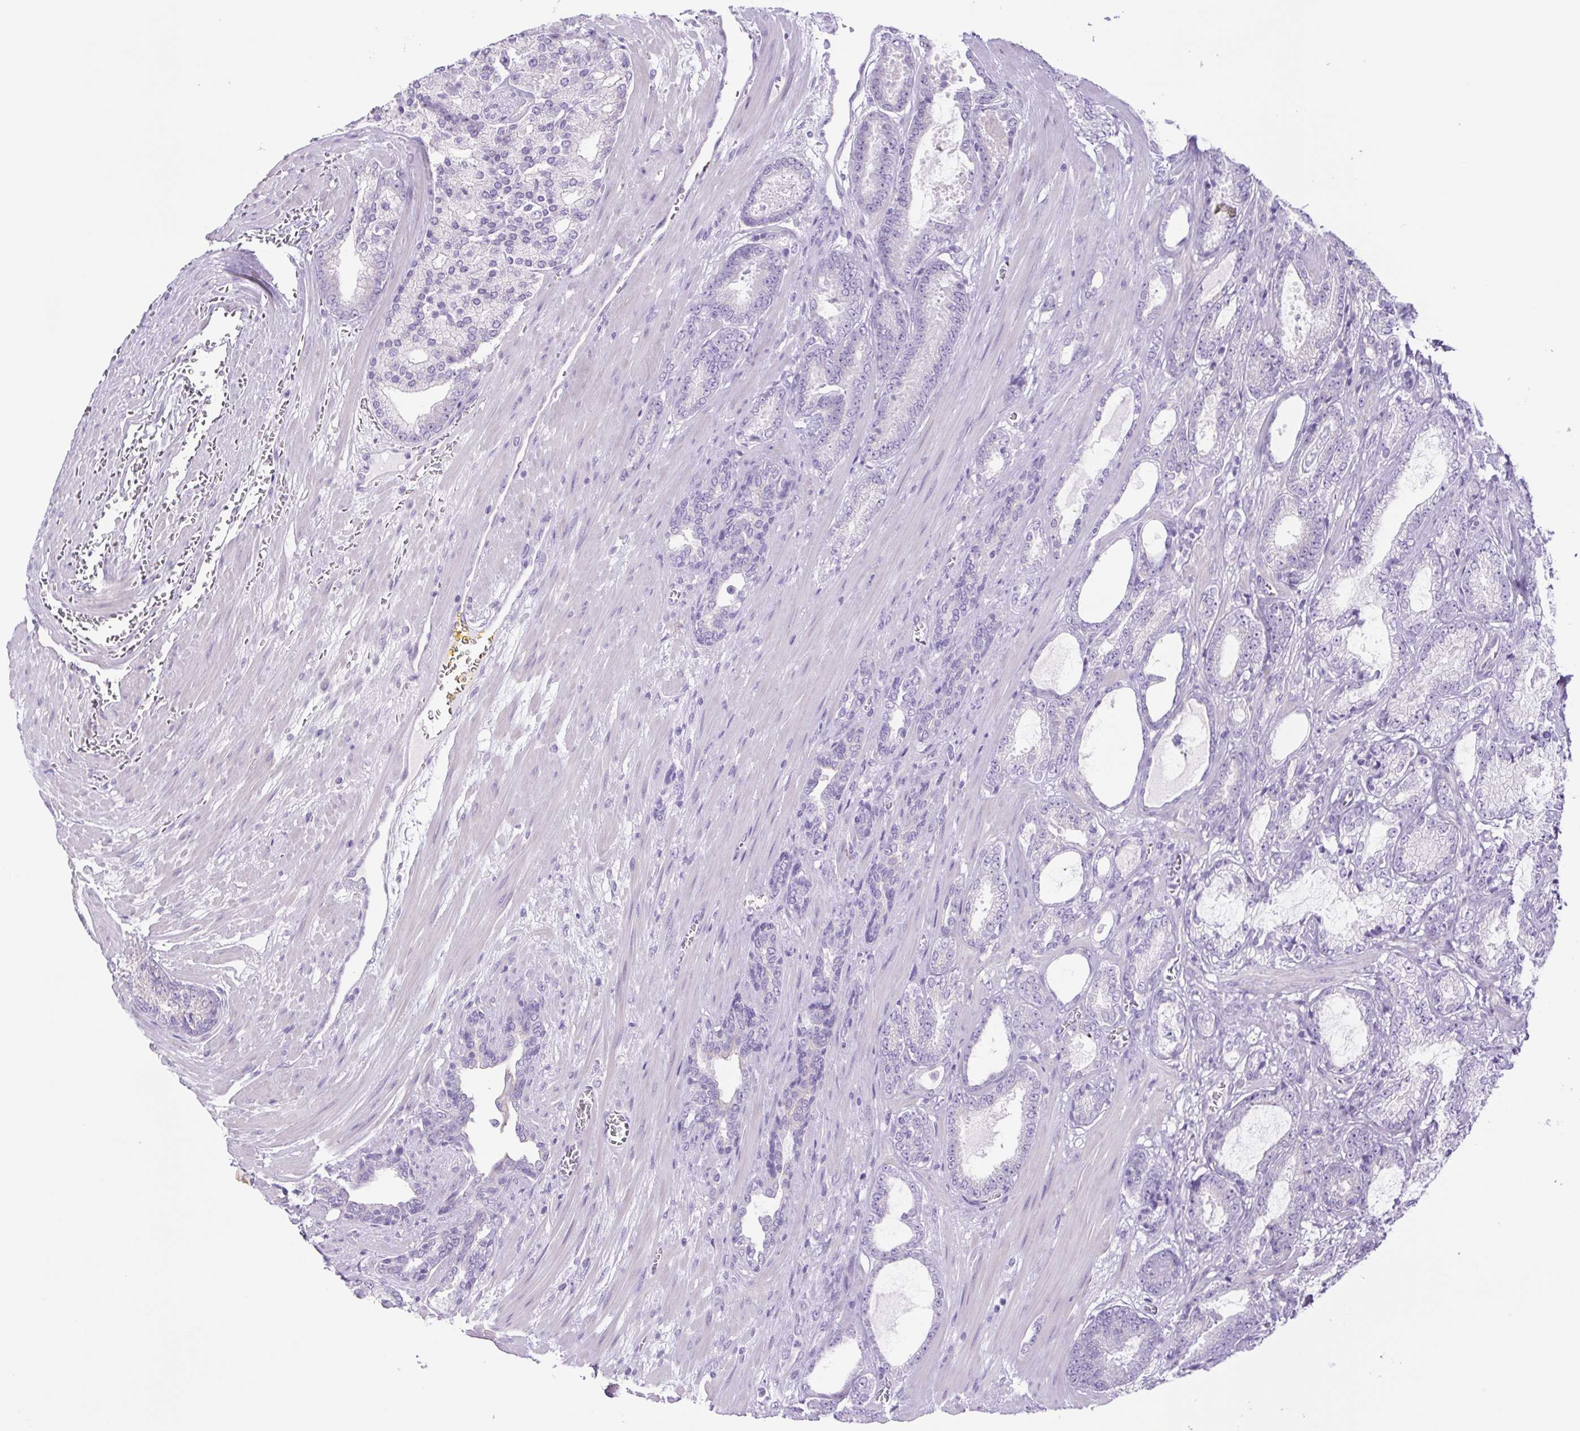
{"staining": {"intensity": "negative", "quantity": "none", "location": "none"}, "tissue": "prostate cancer", "cell_type": "Tumor cells", "image_type": "cancer", "snomed": [{"axis": "morphology", "description": "Adenocarcinoma, High grade"}, {"axis": "topography", "description": "Prostate"}], "caption": "Immunohistochemical staining of human prostate cancer shows no significant staining in tumor cells.", "gene": "CDSN", "patient": {"sex": "male", "age": 64}}